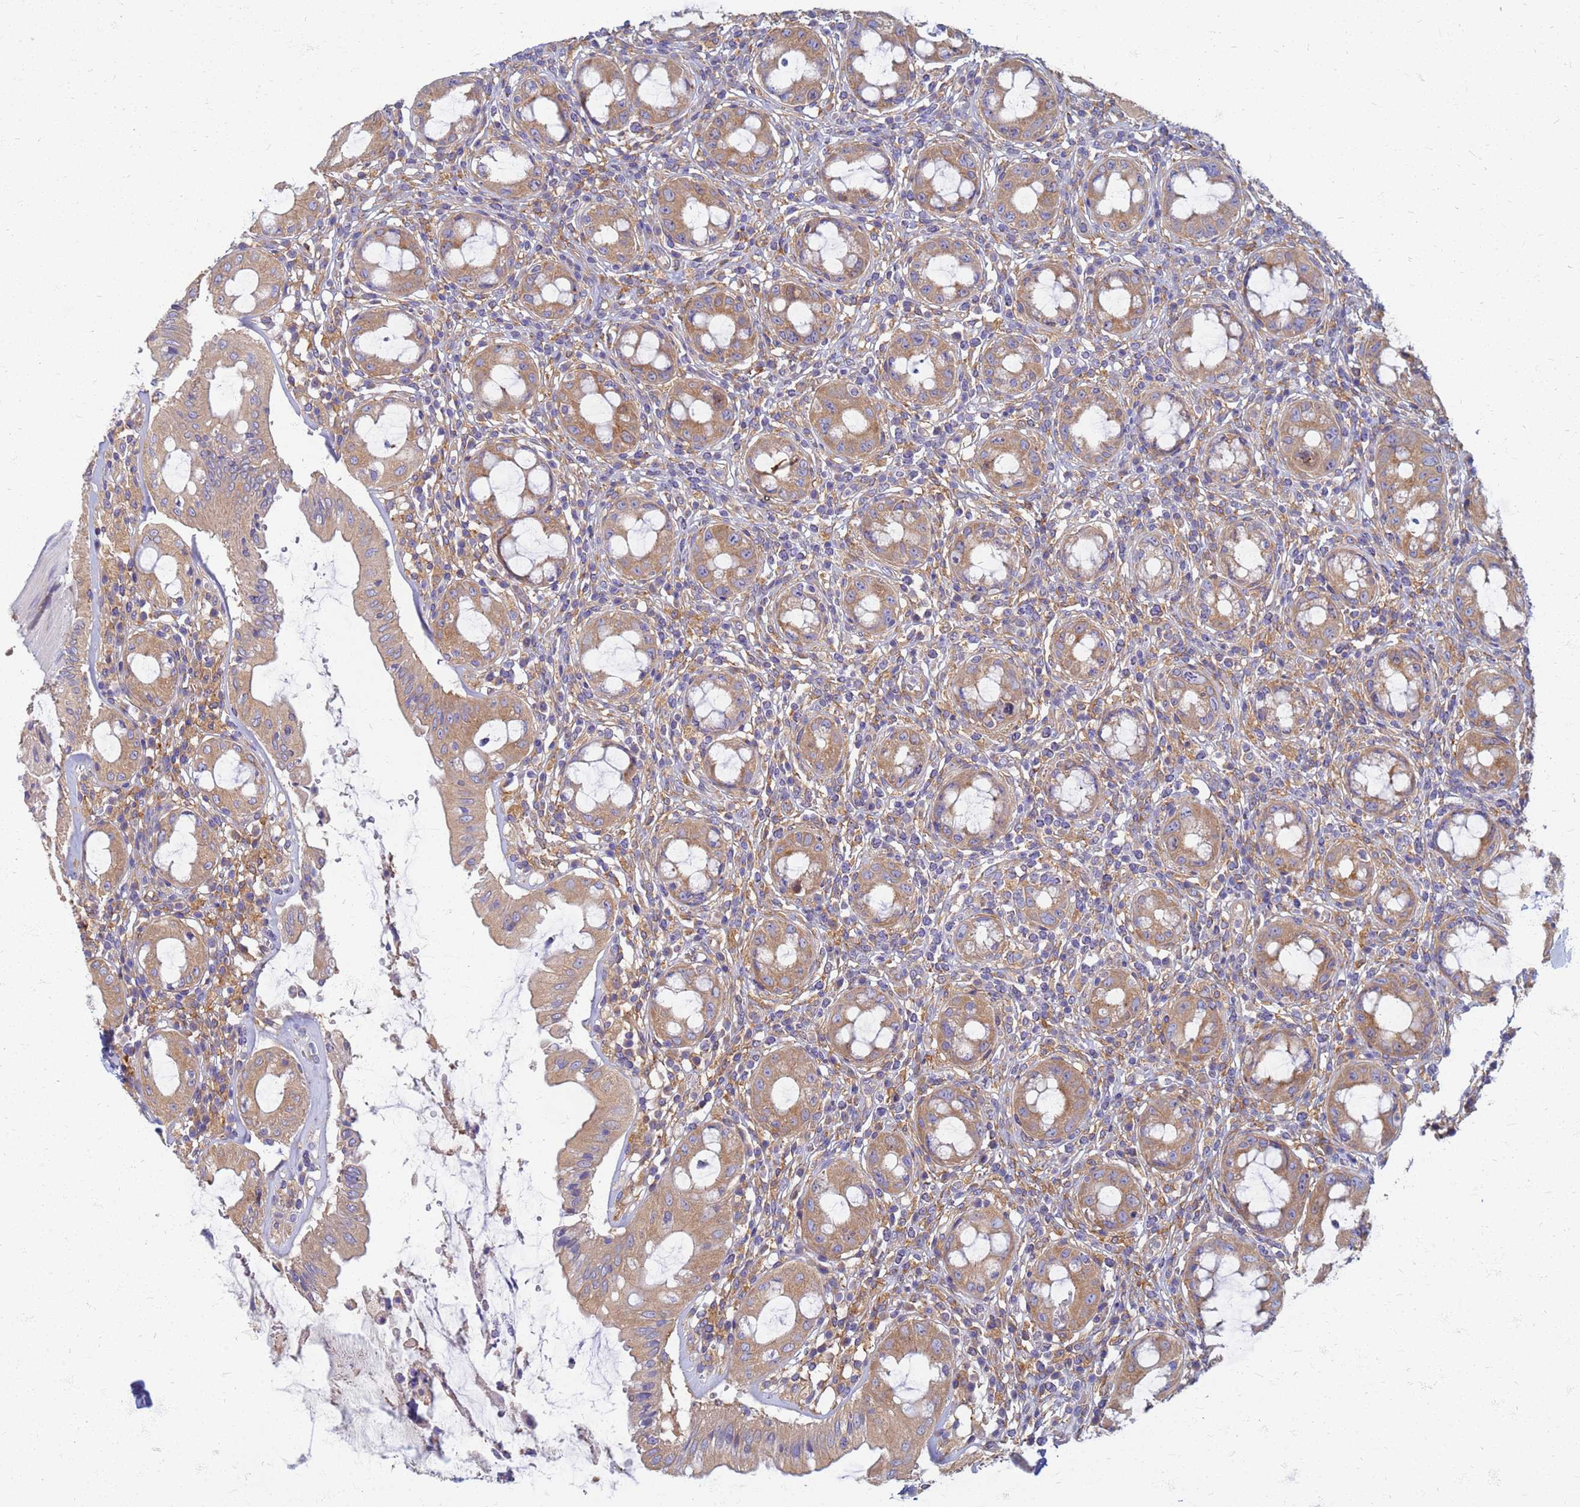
{"staining": {"intensity": "moderate", "quantity": ">75%", "location": "cytoplasmic/membranous"}, "tissue": "rectum", "cell_type": "Glandular cells", "image_type": "normal", "snomed": [{"axis": "morphology", "description": "Normal tissue, NOS"}, {"axis": "topography", "description": "Rectum"}], "caption": "DAB immunohistochemical staining of unremarkable rectum shows moderate cytoplasmic/membranous protein staining in approximately >75% of glandular cells. The staining was performed using DAB (3,3'-diaminobenzidine) to visualize the protein expression in brown, while the nuclei were stained in blue with hematoxylin (Magnification: 20x).", "gene": "EEA1", "patient": {"sex": "female", "age": 57}}